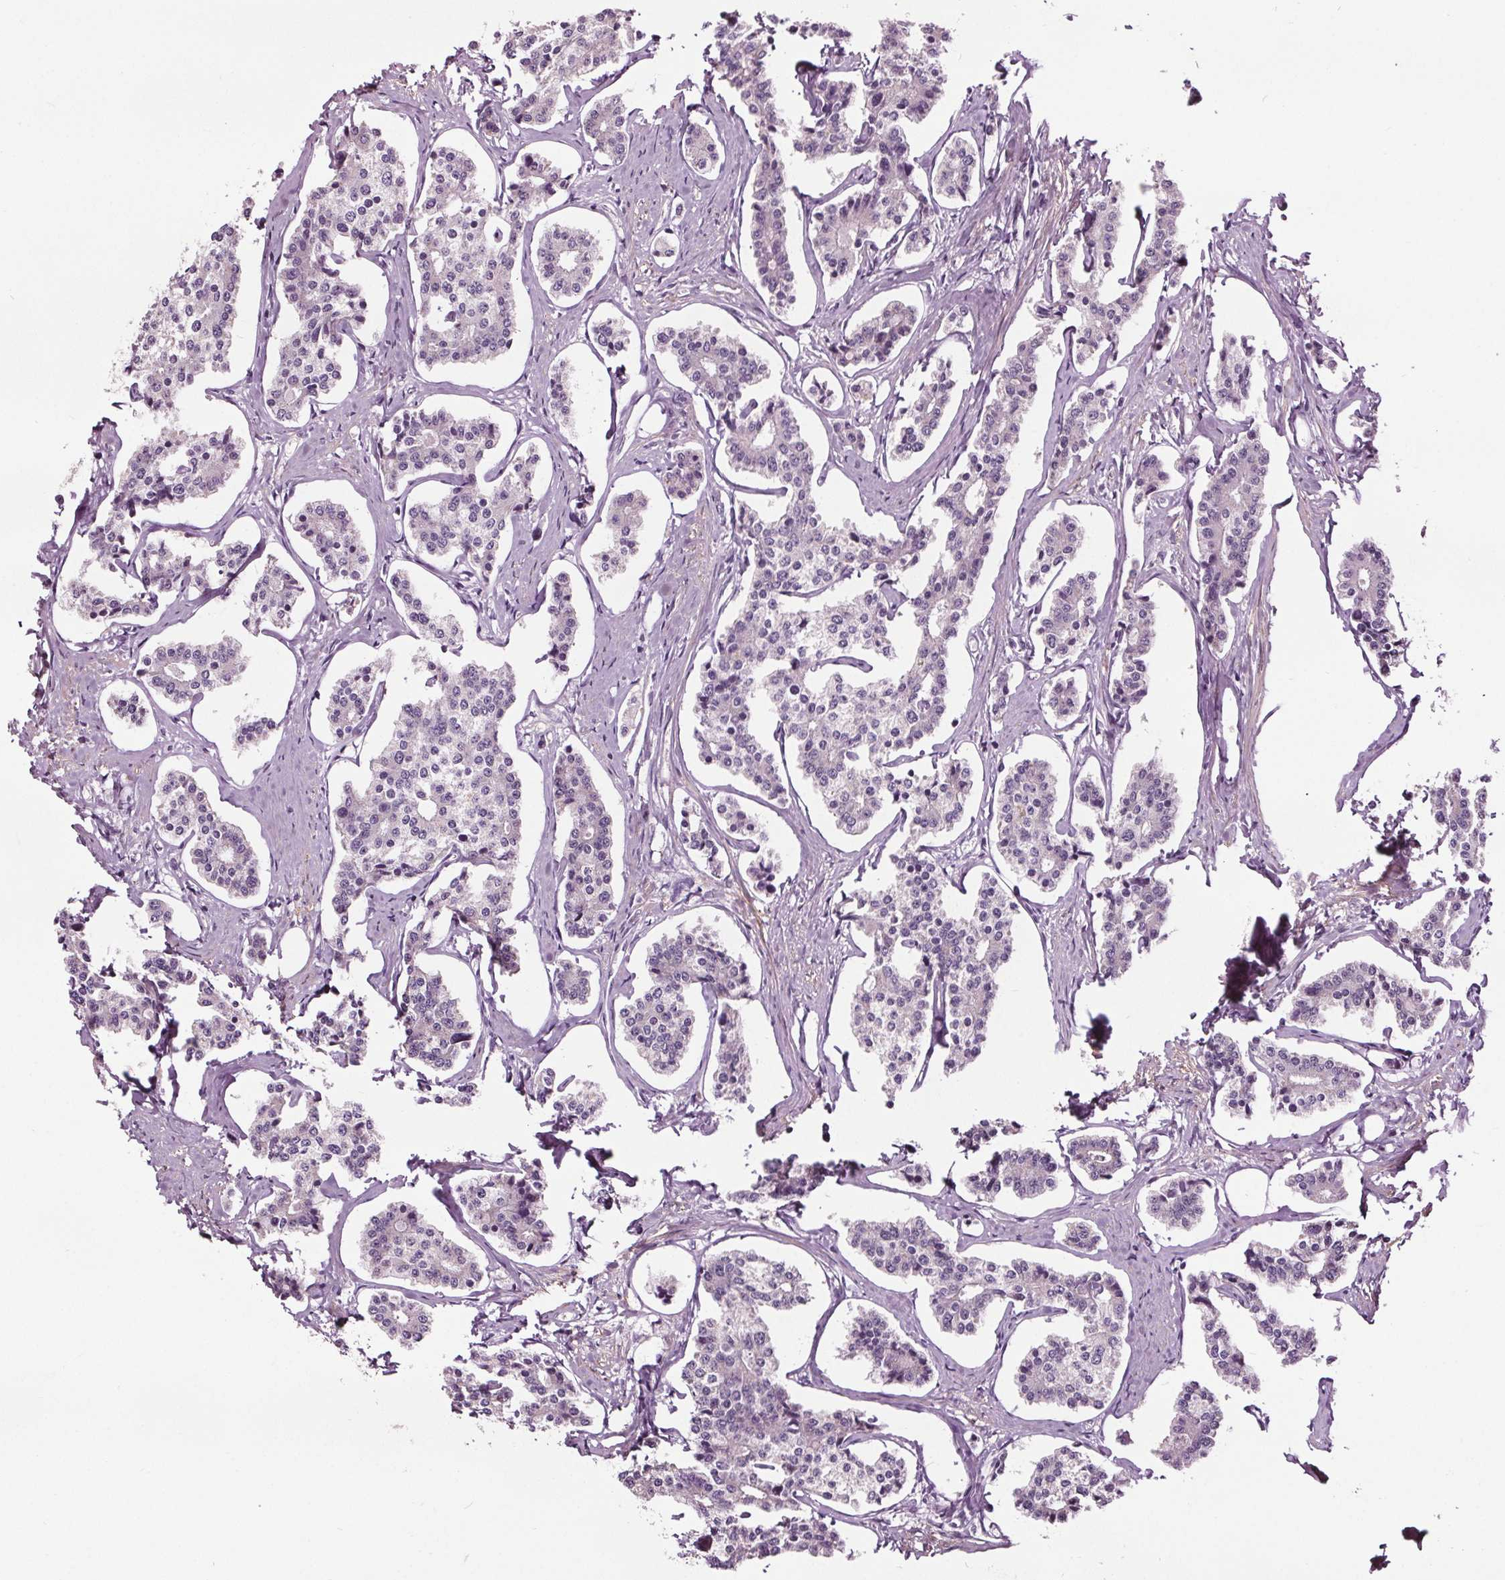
{"staining": {"intensity": "negative", "quantity": "none", "location": "none"}, "tissue": "carcinoid", "cell_type": "Tumor cells", "image_type": "cancer", "snomed": [{"axis": "morphology", "description": "Carcinoid, malignant, NOS"}, {"axis": "topography", "description": "Small intestine"}], "caption": "Immunohistochemistry (IHC) image of neoplastic tissue: human malignant carcinoid stained with DAB displays no significant protein staining in tumor cells. (DAB IHC, high magnification).", "gene": "RASA1", "patient": {"sex": "female", "age": 65}}